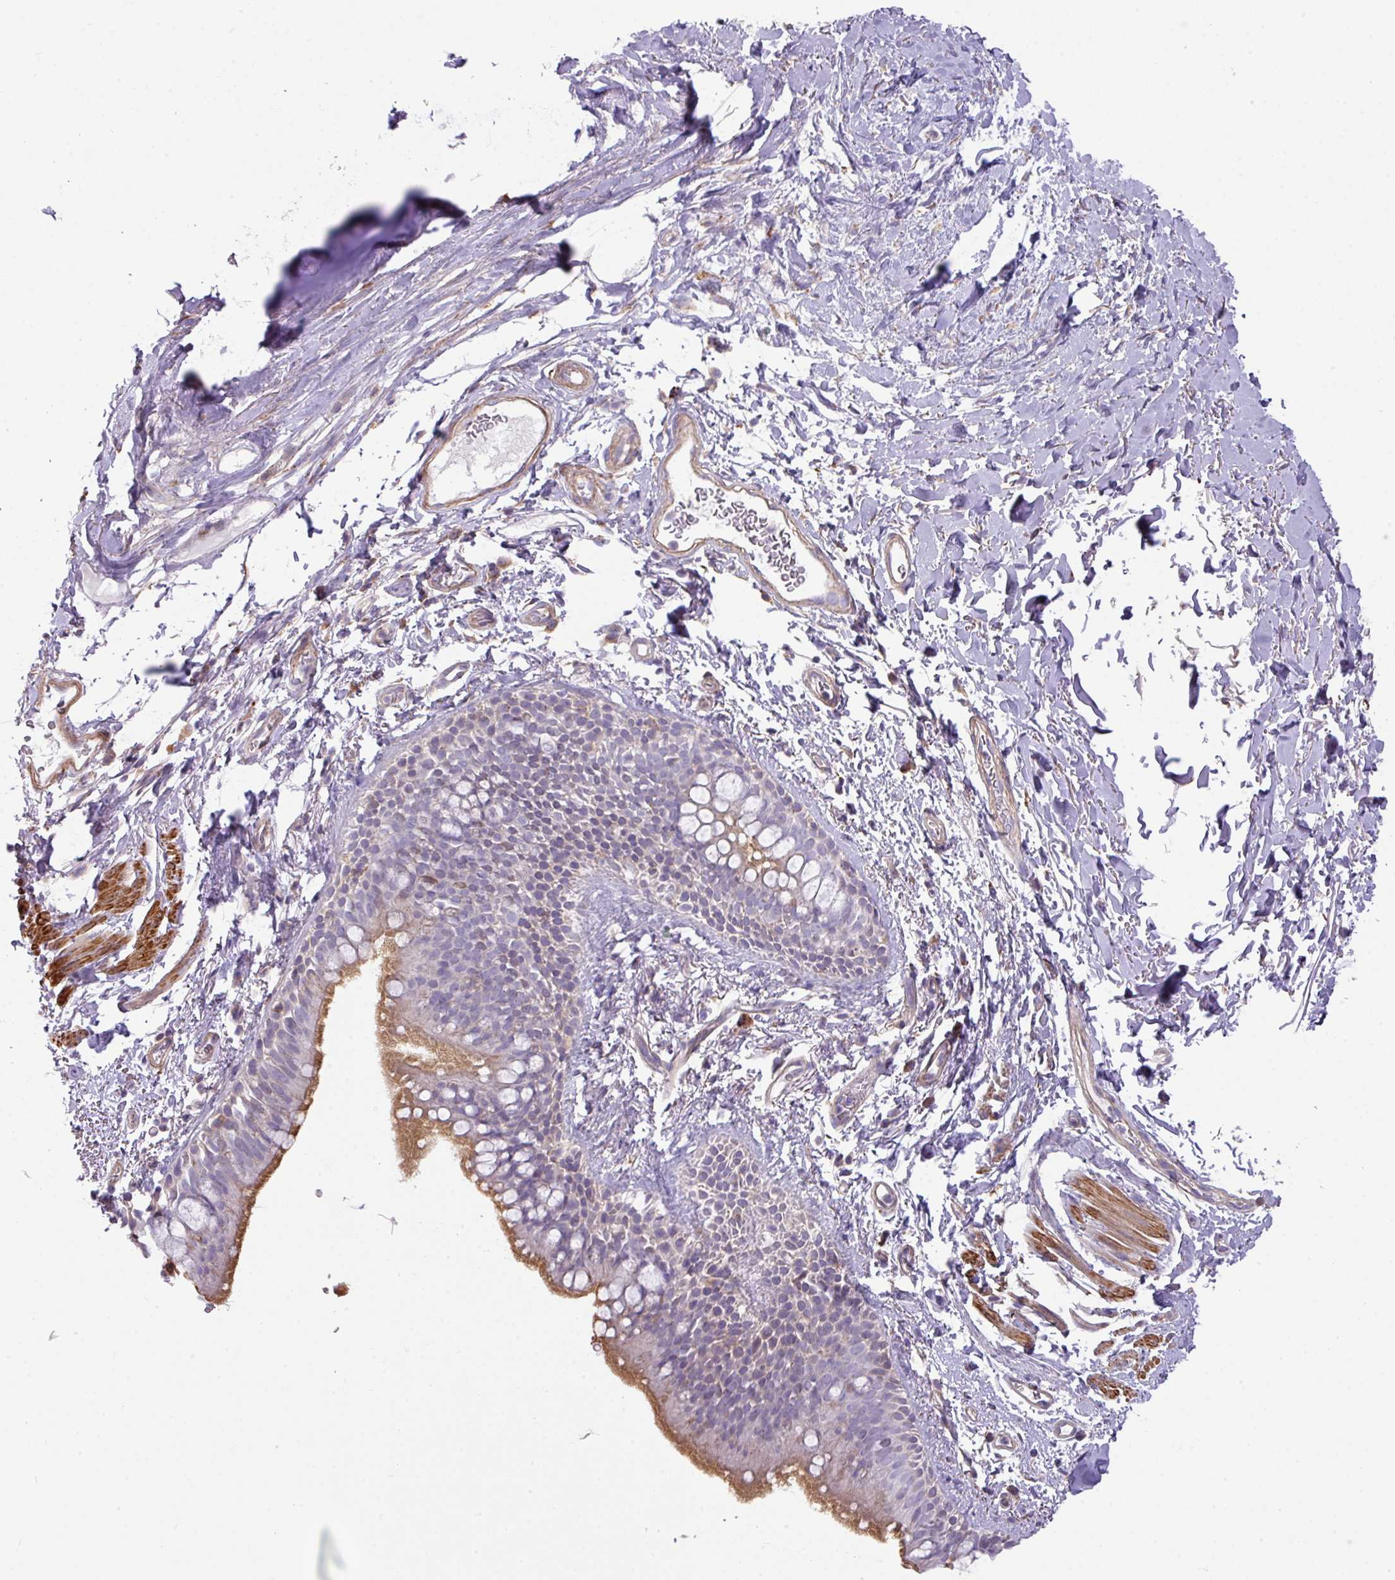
{"staining": {"intensity": "moderate", "quantity": "<25%", "location": "cytoplasmic/membranous"}, "tissue": "bronchus", "cell_type": "Respiratory epithelial cells", "image_type": "normal", "snomed": [{"axis": "morphology", "description": "Normal tissue, NOS"}, {"axis": "morphology", "description": "Squamous cell carcinoma, NOS"}, {"axis": "topography", "description": "Bronchus"}, {"axis": "topography", "description": "Lung"}], "caption": "Benign bronchus shows moderate cytoplasmic/membranous positivity in approximately <25% of respiratory epithelial cells, visualized by immunohistochemistry.", "gene": "LRRC41", "patient": {"sex": "female", "age": 70}}